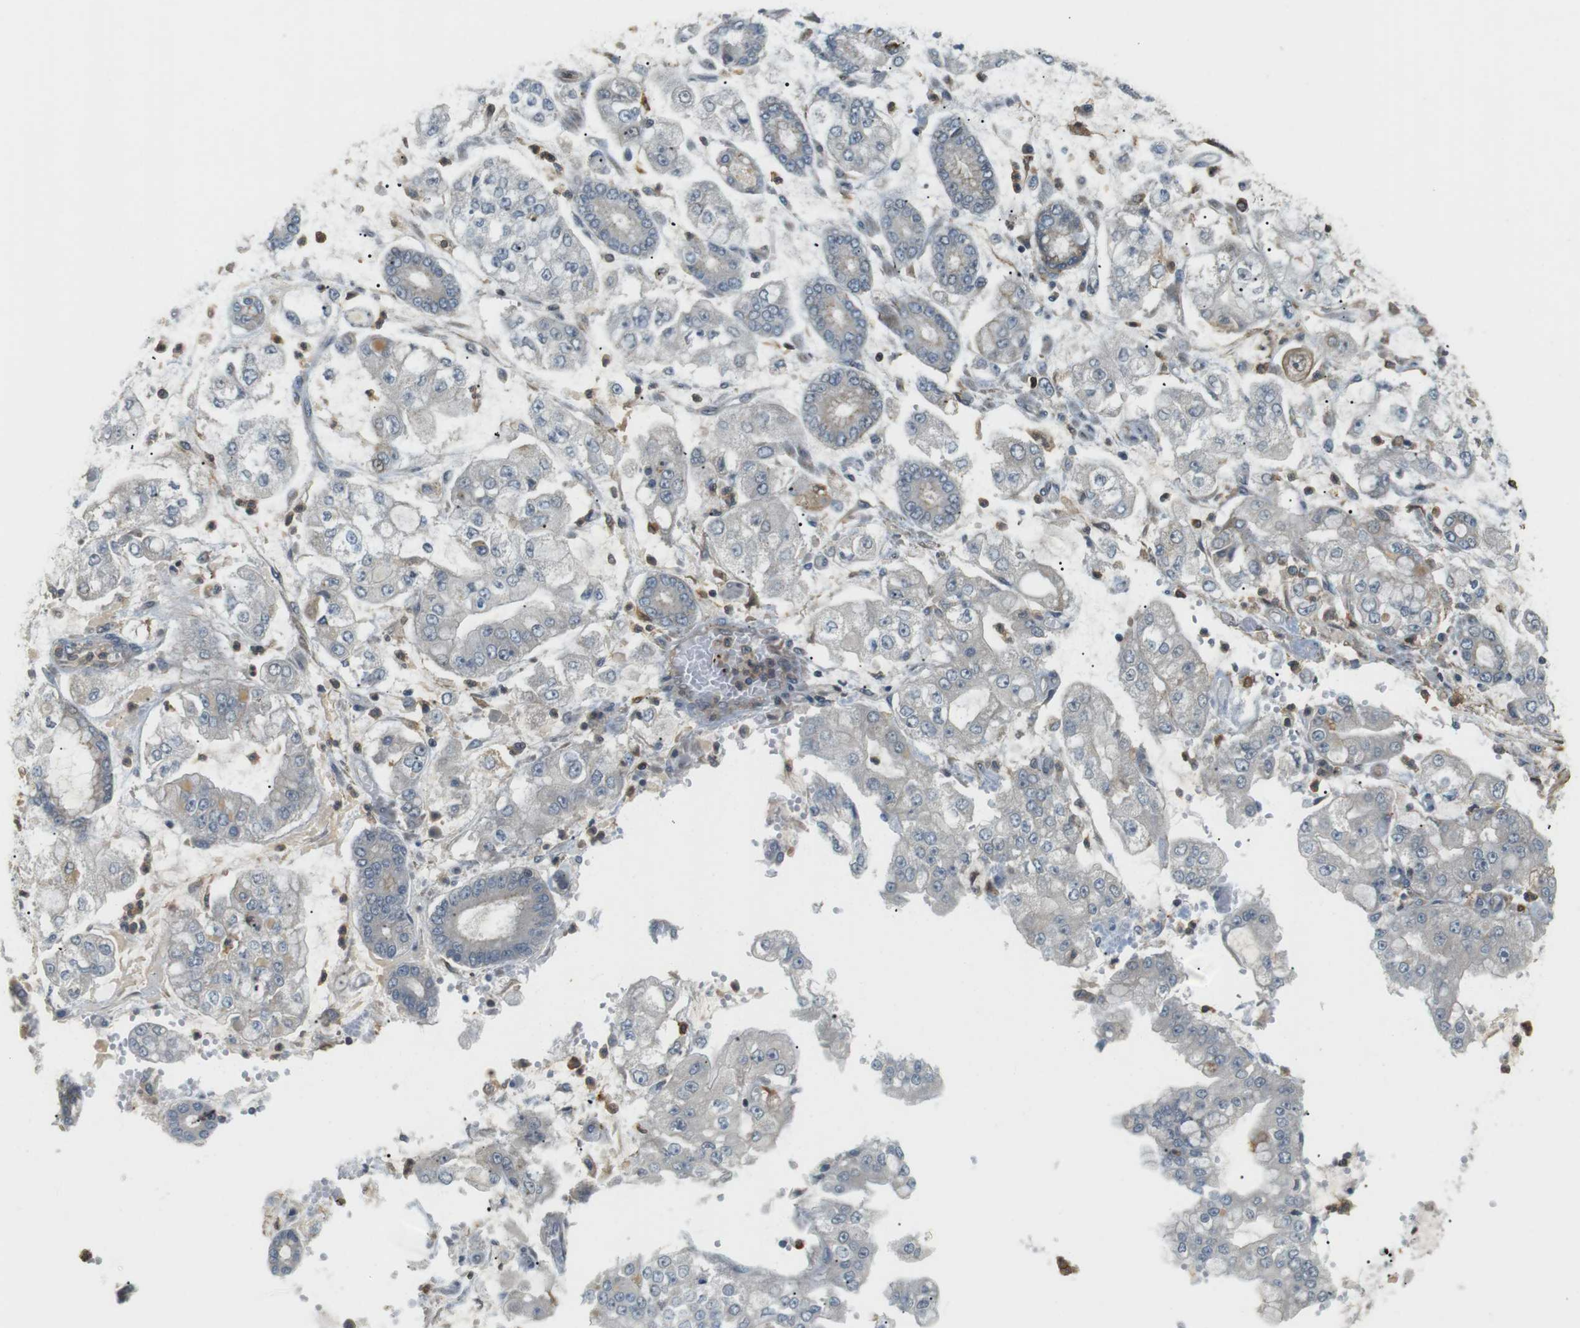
{"staining": {"intensity": "negative", "quantity": "none", "location": "none"}, "tissue": "stomach cancer", "cell_type": "Tumor cells", "image_type": "cancer", "snomed": [{"axis": "morphology", "description": "Adenocarcinoma, NOS"}, {"axis": "topography", "description": "Stomach"}], "caption": "An IHC micrograph of adenocarcinoma (stomach) is shown. There is no staining in tumor cells of adenocarcinoma (stomach).", "gene": "P2RY1", "patient": {"sex": "male", "age": 76}}